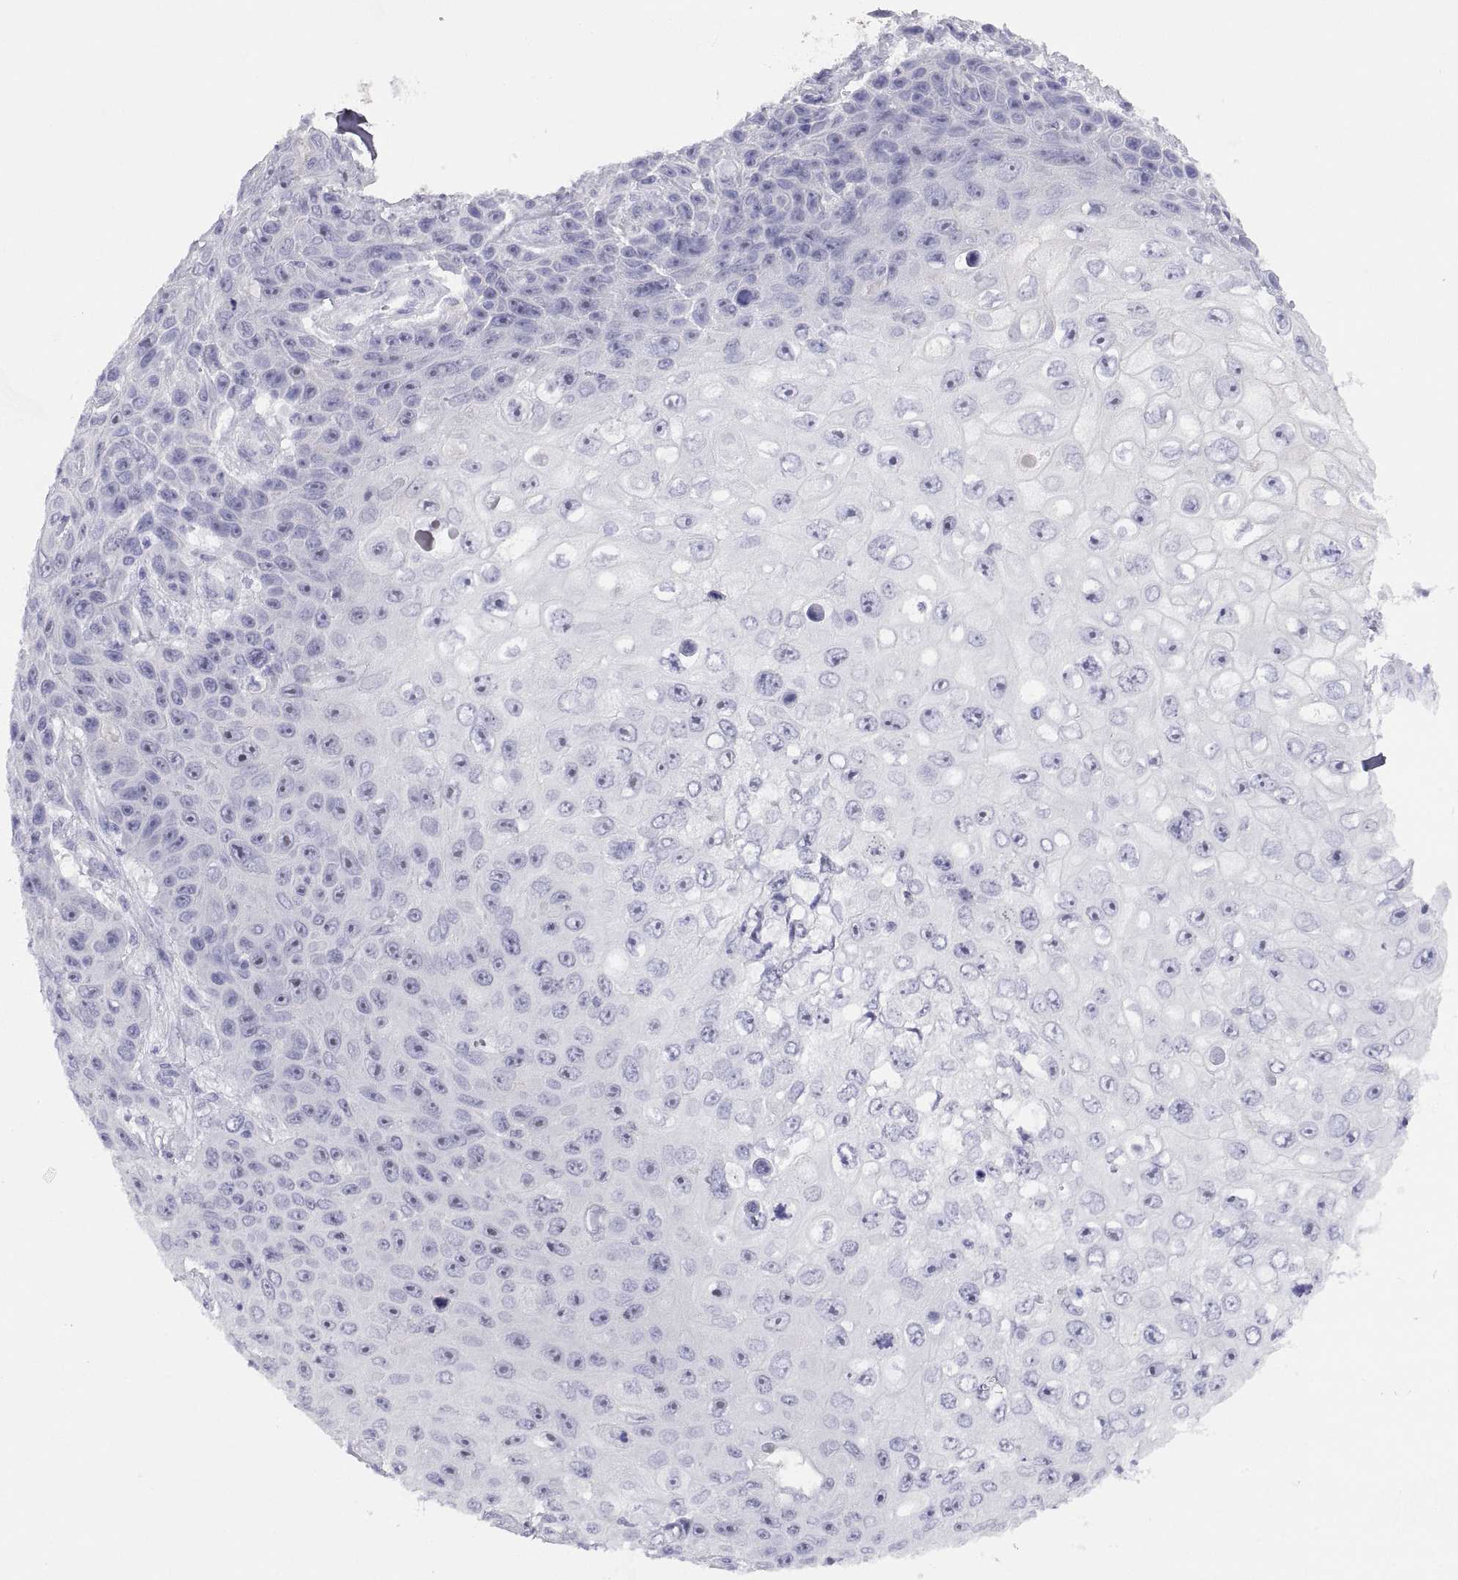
{"staining": {"intensity": "negative", "quantity": "none", "location": "none"}, "tissue": "skin cancer", "cell_type": "Tumor cells", "image_type": "cancer", "snomed": [{"axis": "morphology", "description": "Squamous cell carcinoma, NOS"}, {"axis": "topography", "description": "Skin"}], "caption": "Skin cancer was stained to show a protein in brown. There is no significant positivity in tumor cells. The staining is performed using DAB brown chromogen with nuclei counter-stained in using hematoxylin.", "gene": "VSX2", "patient": {"sex": "male", "age": 82}}